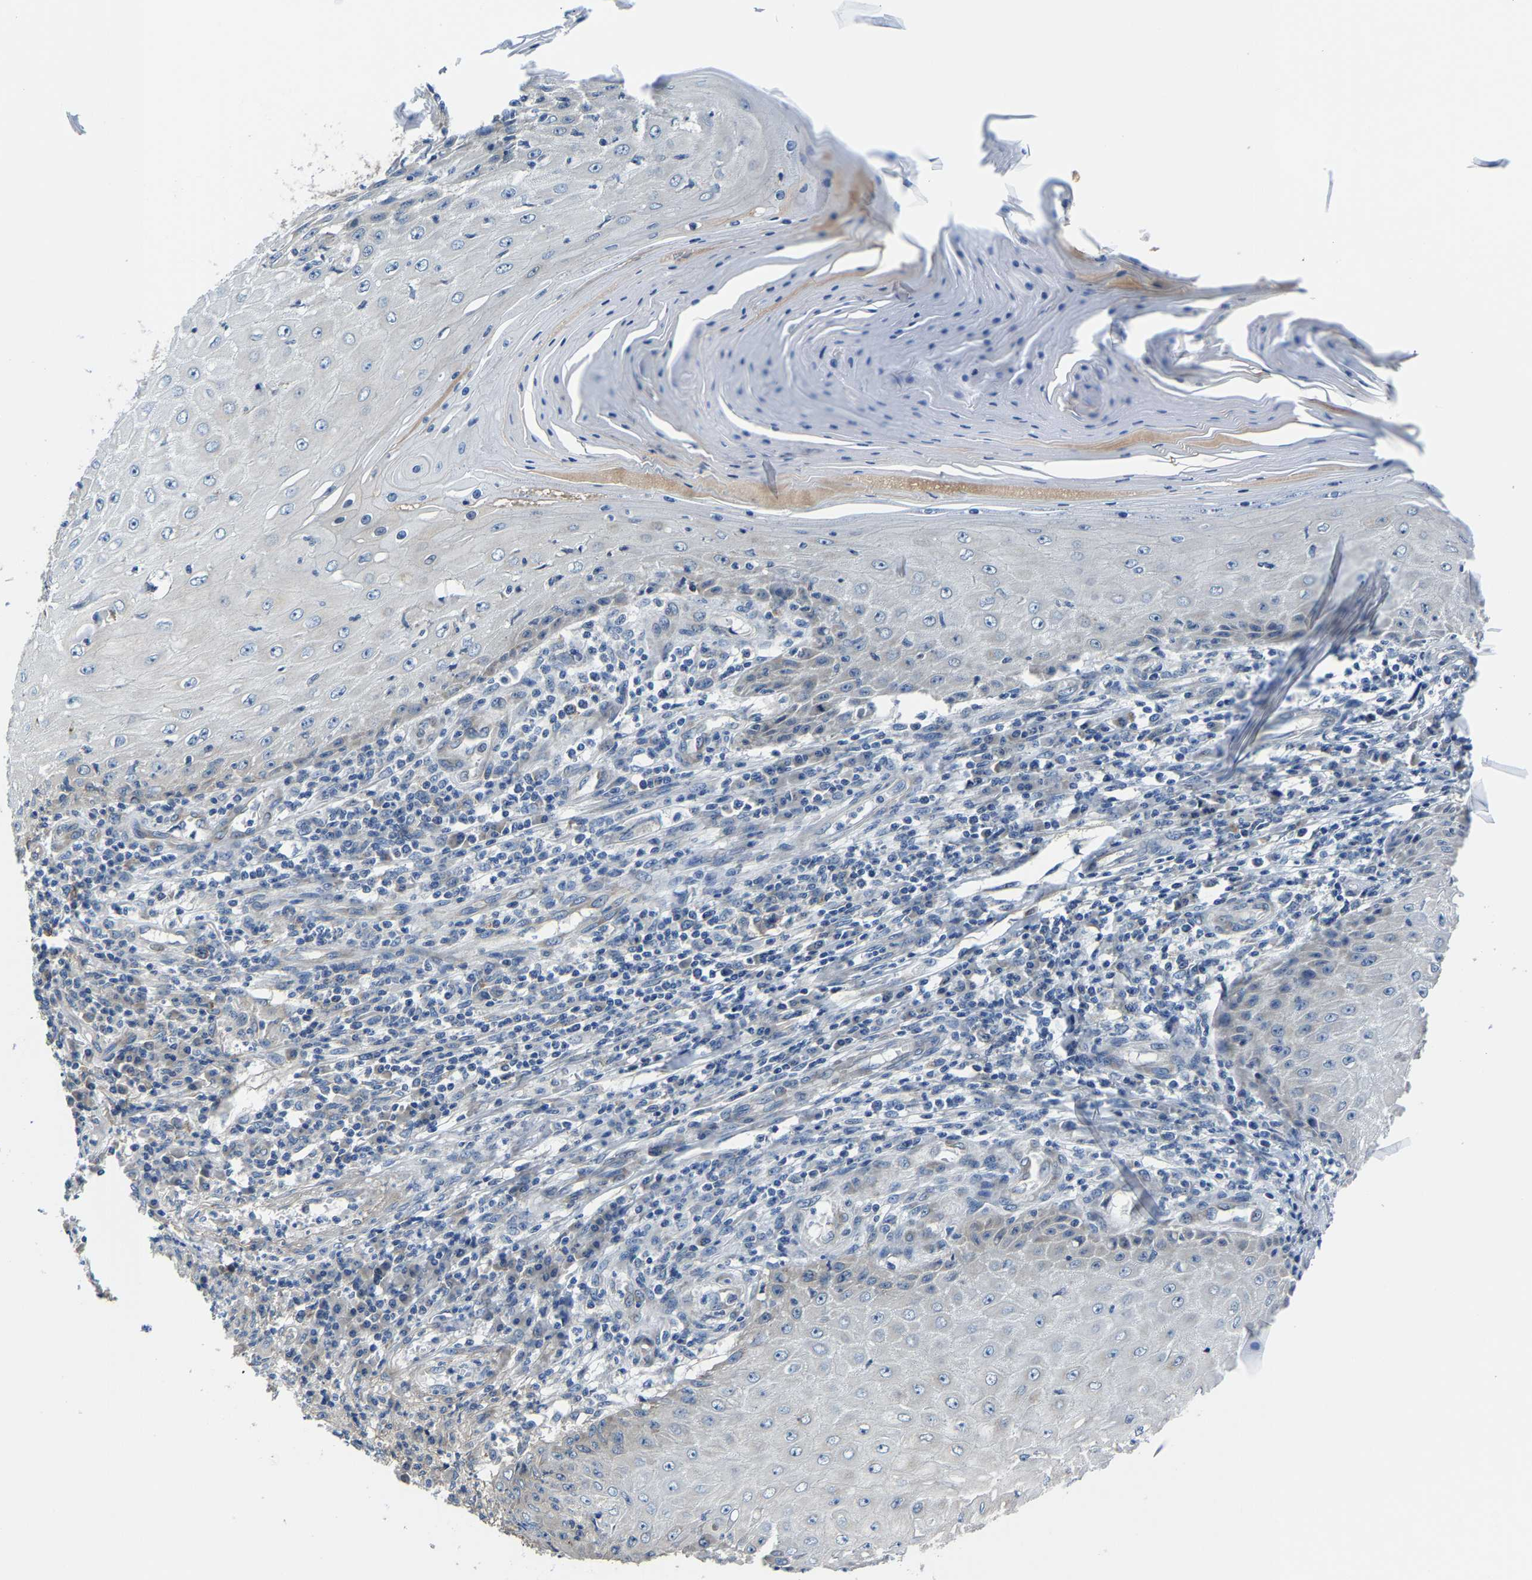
{"staining": {"intensity": "negative", "quantity": "none", "location": "none"}, "tissue": "skin cancer", "cell_type": "Tumor cells", "image_type": "cancer", "snomed": [{"axis": "morphology", "description": "Squamous cell carcinoma, NOS"}, {"axis": "topography", "description": "Skin"}], "caption": "Tumor cells are negative for brown protein staining in skin cancer (squamous cell carcinoma). (DAB (3,3'-diaminobenzidine) immunohistochemistry (IHC) with hematoxylin counter stain).", "gene": "G3BP2", "patient": {"sex": "female", "age": 73}}